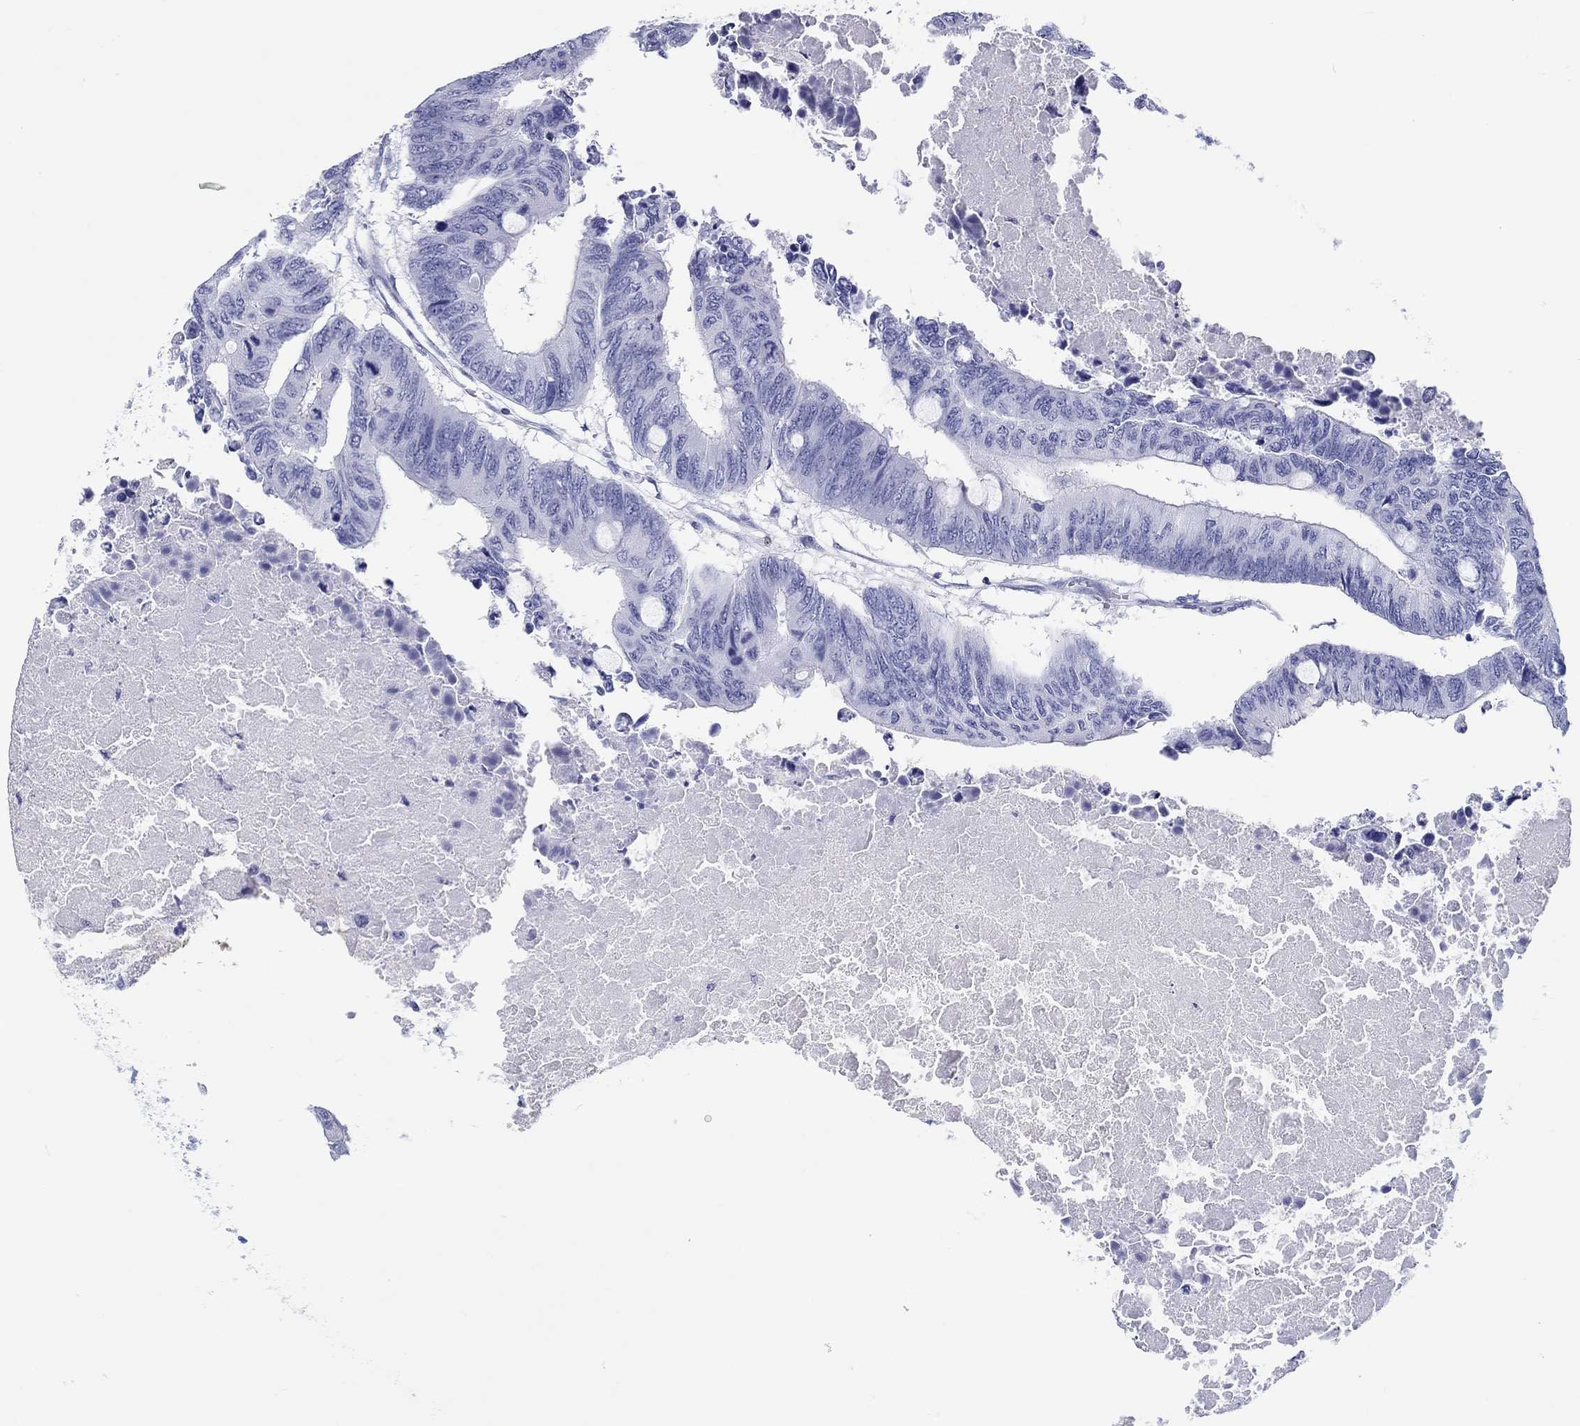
{"staining": {"intensity": "negative", "quantity": "none", "location": "none"}, "tissue": "colorectal cancer", "cell_type": "Tumor cells", "image_type": "cancer", "snomed": [{"axis": "morphology", "description": "Normal tissue, NOS"}, {"axis": "morphology", "description": "Adenocarcinoma, NOS"}, {"axis": "topography", "description": "Rectum"}, {"axis": "topography", "description": "Peripheral nerve tissue"}], "caption": "Adenocarcinoma (colorectal) was stained to show a protein in brown. There is no significant staining in tumor cells.", "gene": "H1-1", "patient": {"sex": "male", "age": 92}}